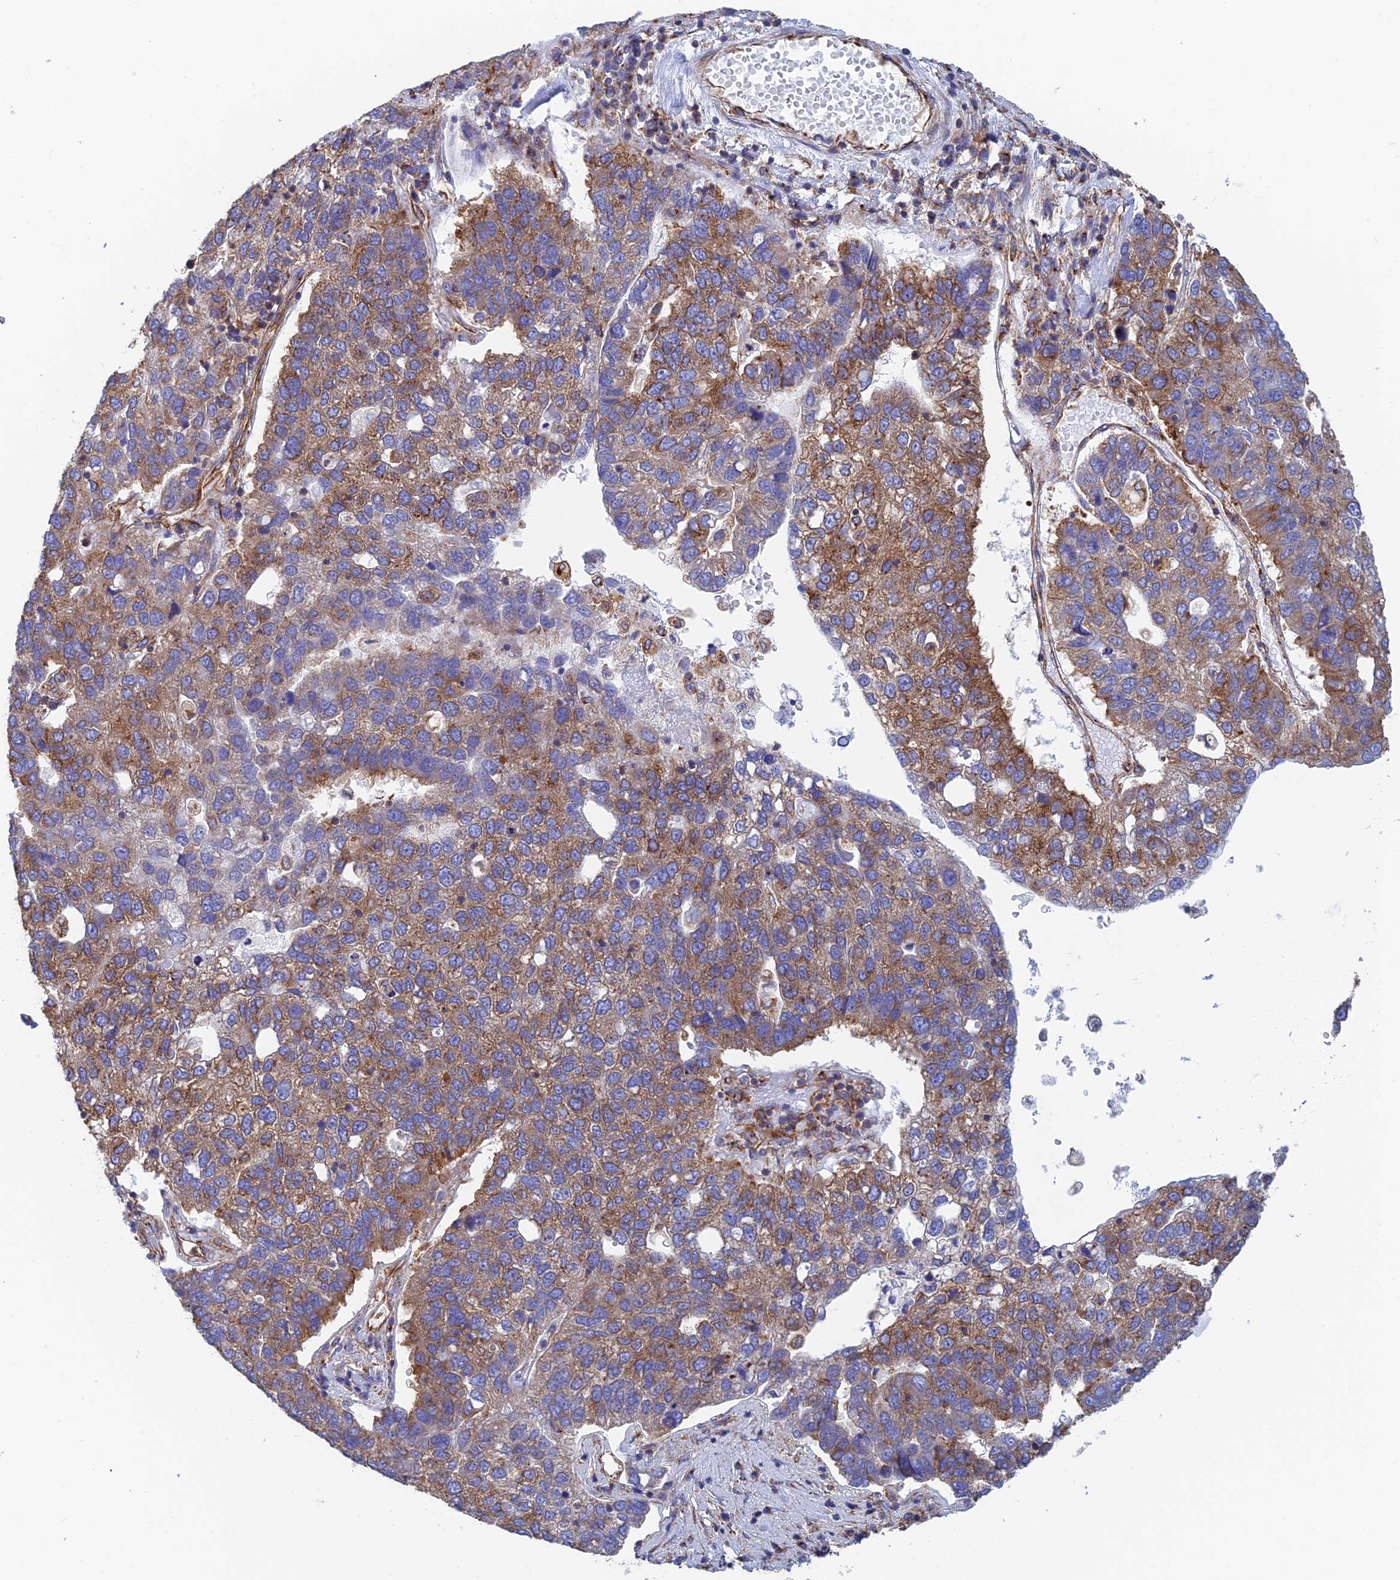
{"staining": {"intensity": "moderate", "quantity": ">75%", "location": "cytoplasmic/membranous"}, "tissue": "pancreatic cancer", "cell_type": "Tumor cells", "image_type": "cancer", "snomed": [{"axis": "morphology", "description": "Adenocarcinoma, NOS"}, {"axis": "topography", "description": "Pancreas"}], "caption": "DAB (3,3'-diaminobenzidine) immunohistochemical staining of pancreatic cancer (adenocarcinoma) reveals moderate cytoplasmic/membranous protein staining in approximately >75% of tumor cells. (DAB (3,3'-diaminobenzidine) IHC, brown staining for protein, blue staining for nuclei).", "gene": "DCTN2", "patient": {"sex": "female", "age": 61}}